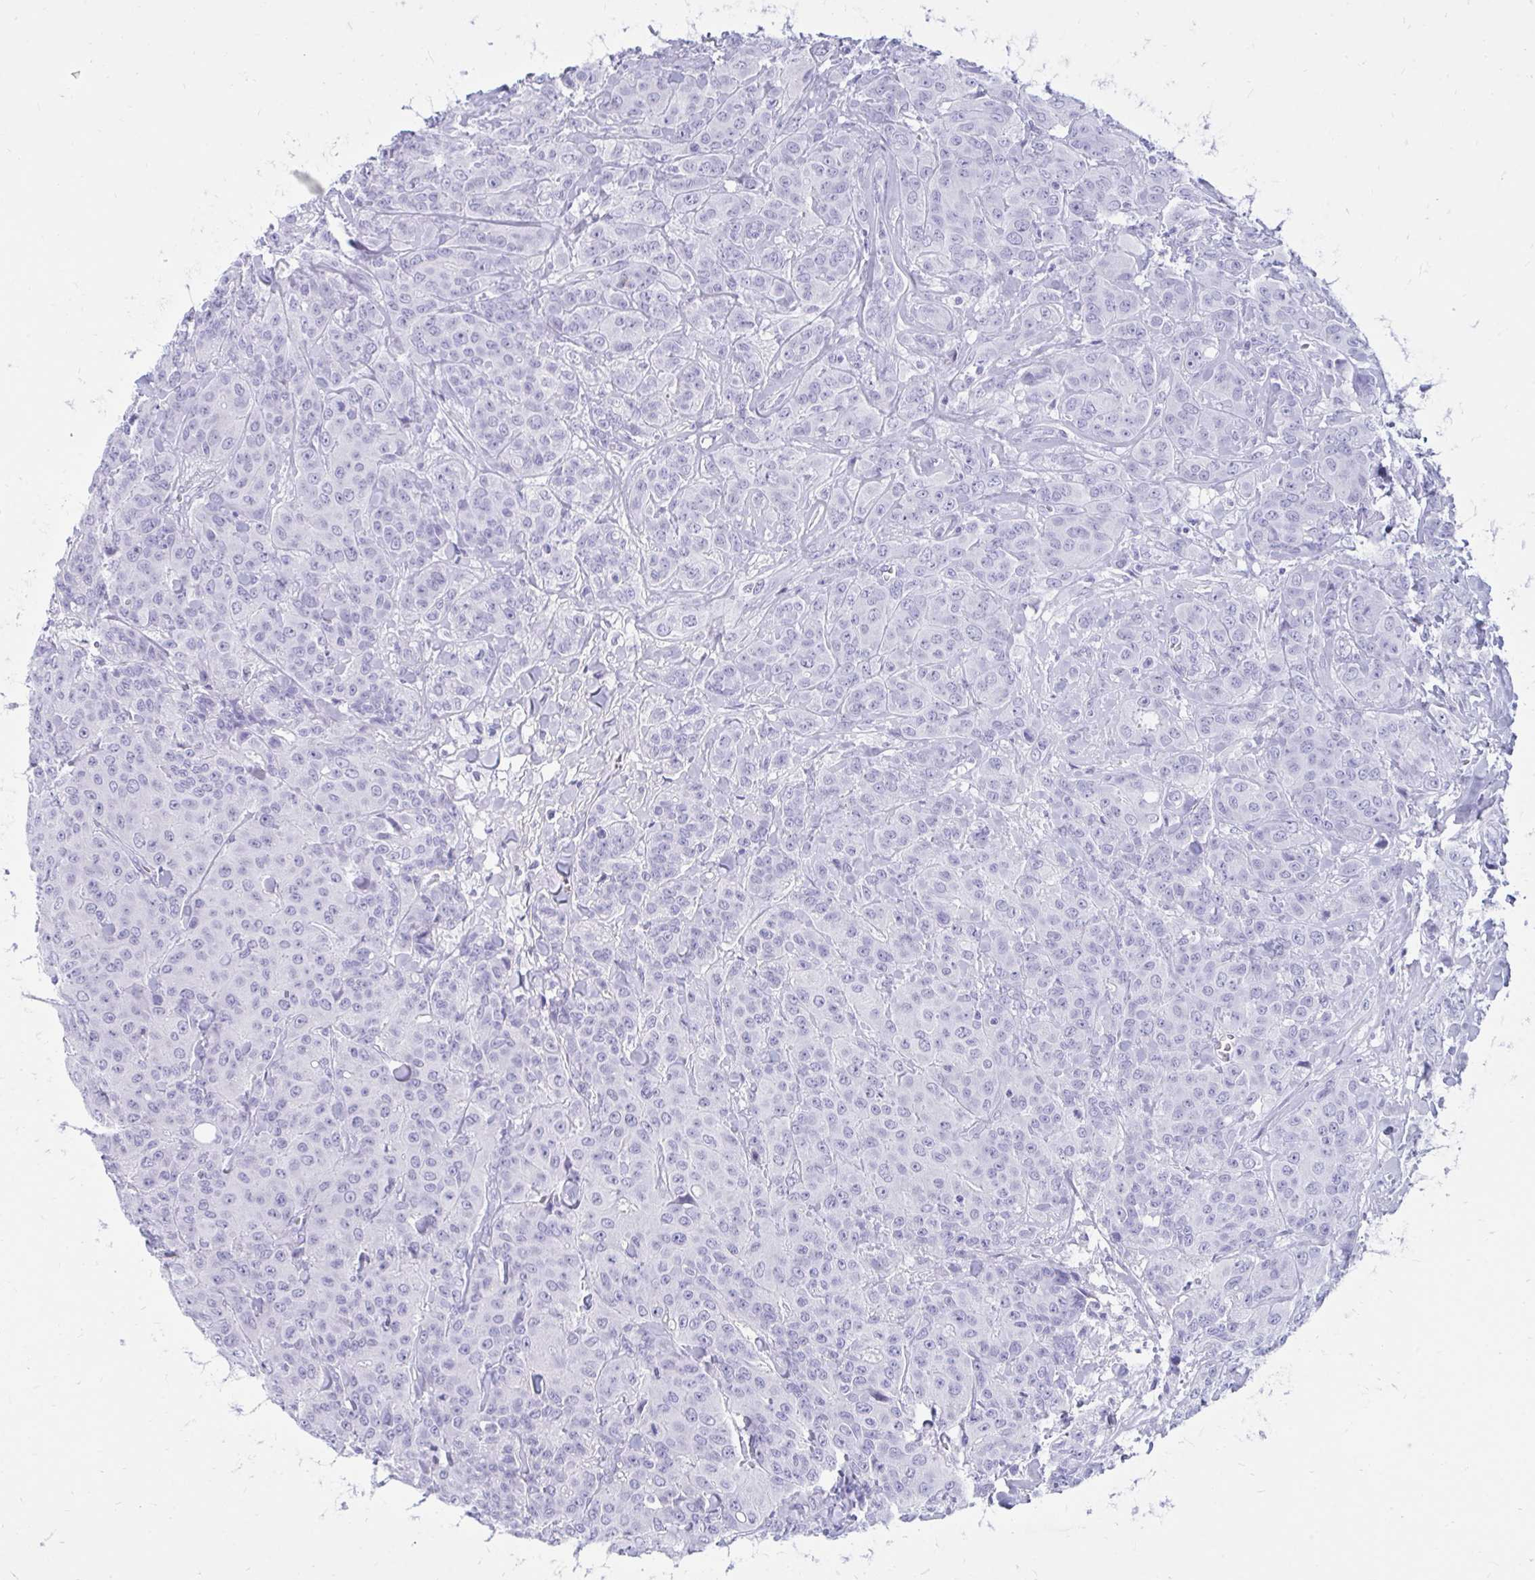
{"staining": {"intensity": "negative", "quantity": "none", "location": "none"}, "tissue": "breast cancer", "cell_type": "Tumor cells", "image_type": "cancer", "snomed": [{"axis": "morphology", "description": "Normal tissue, NOS"}, {"axis": "morphology", "description": "Duct carcinoma"}, {"axis": "topography", "description": "Breast"}], "caption": "The immunohistochemistry micrograph has no significant staining in tumor cells of breast invasive ductal carcinoma tissue. (Immunohistochemistry (ihc), brightfield microscopy, high magnification).", "gene": "OR10R2", "patient": {"sex": "female", "age": 43}}